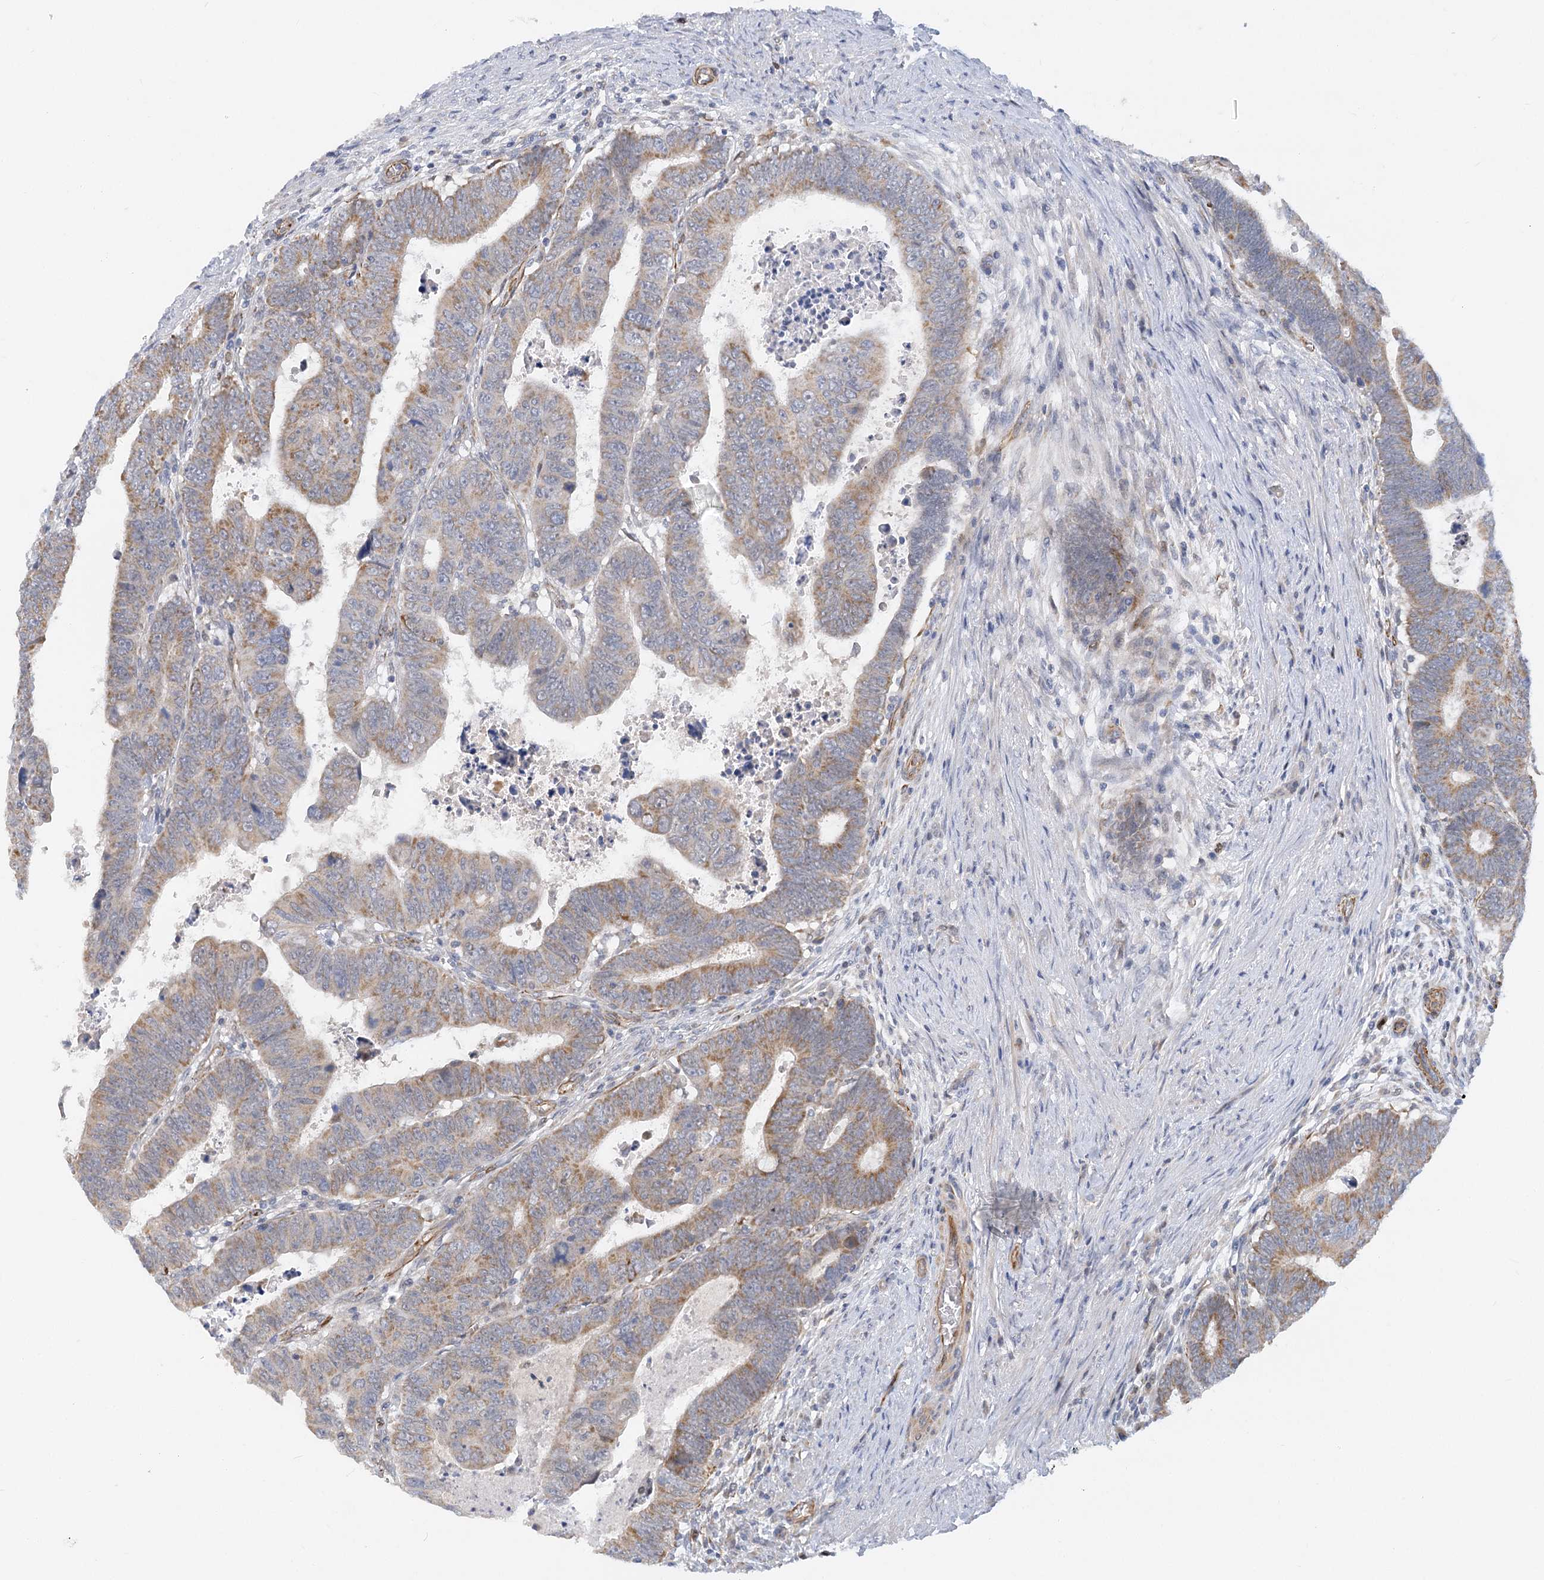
{"staining": {"intensity": "moderate", "quantity": "25%-75%", "location": "cytoplasmic/membranous"}, "tissue": "colorectal cancer", "cell_type": "Tumor cells", "image_type": "cancer", "snomed": [{"axis": "morphology", "description": "Normal tissue, NOS"}, {"axis": "morphology", "description": "Adenocarcinoma, NOS"}, {"axis": "topography", "description": "Rectum"}], "caption": "A histopathology image of human adenocarcinoma (colorectal) stained for a protein demonstrates moderate cytoplasmic/membranous brown staining in tumor cells.", "gene": "NELL2", "patient": {"sex": "female", "age": 65}}